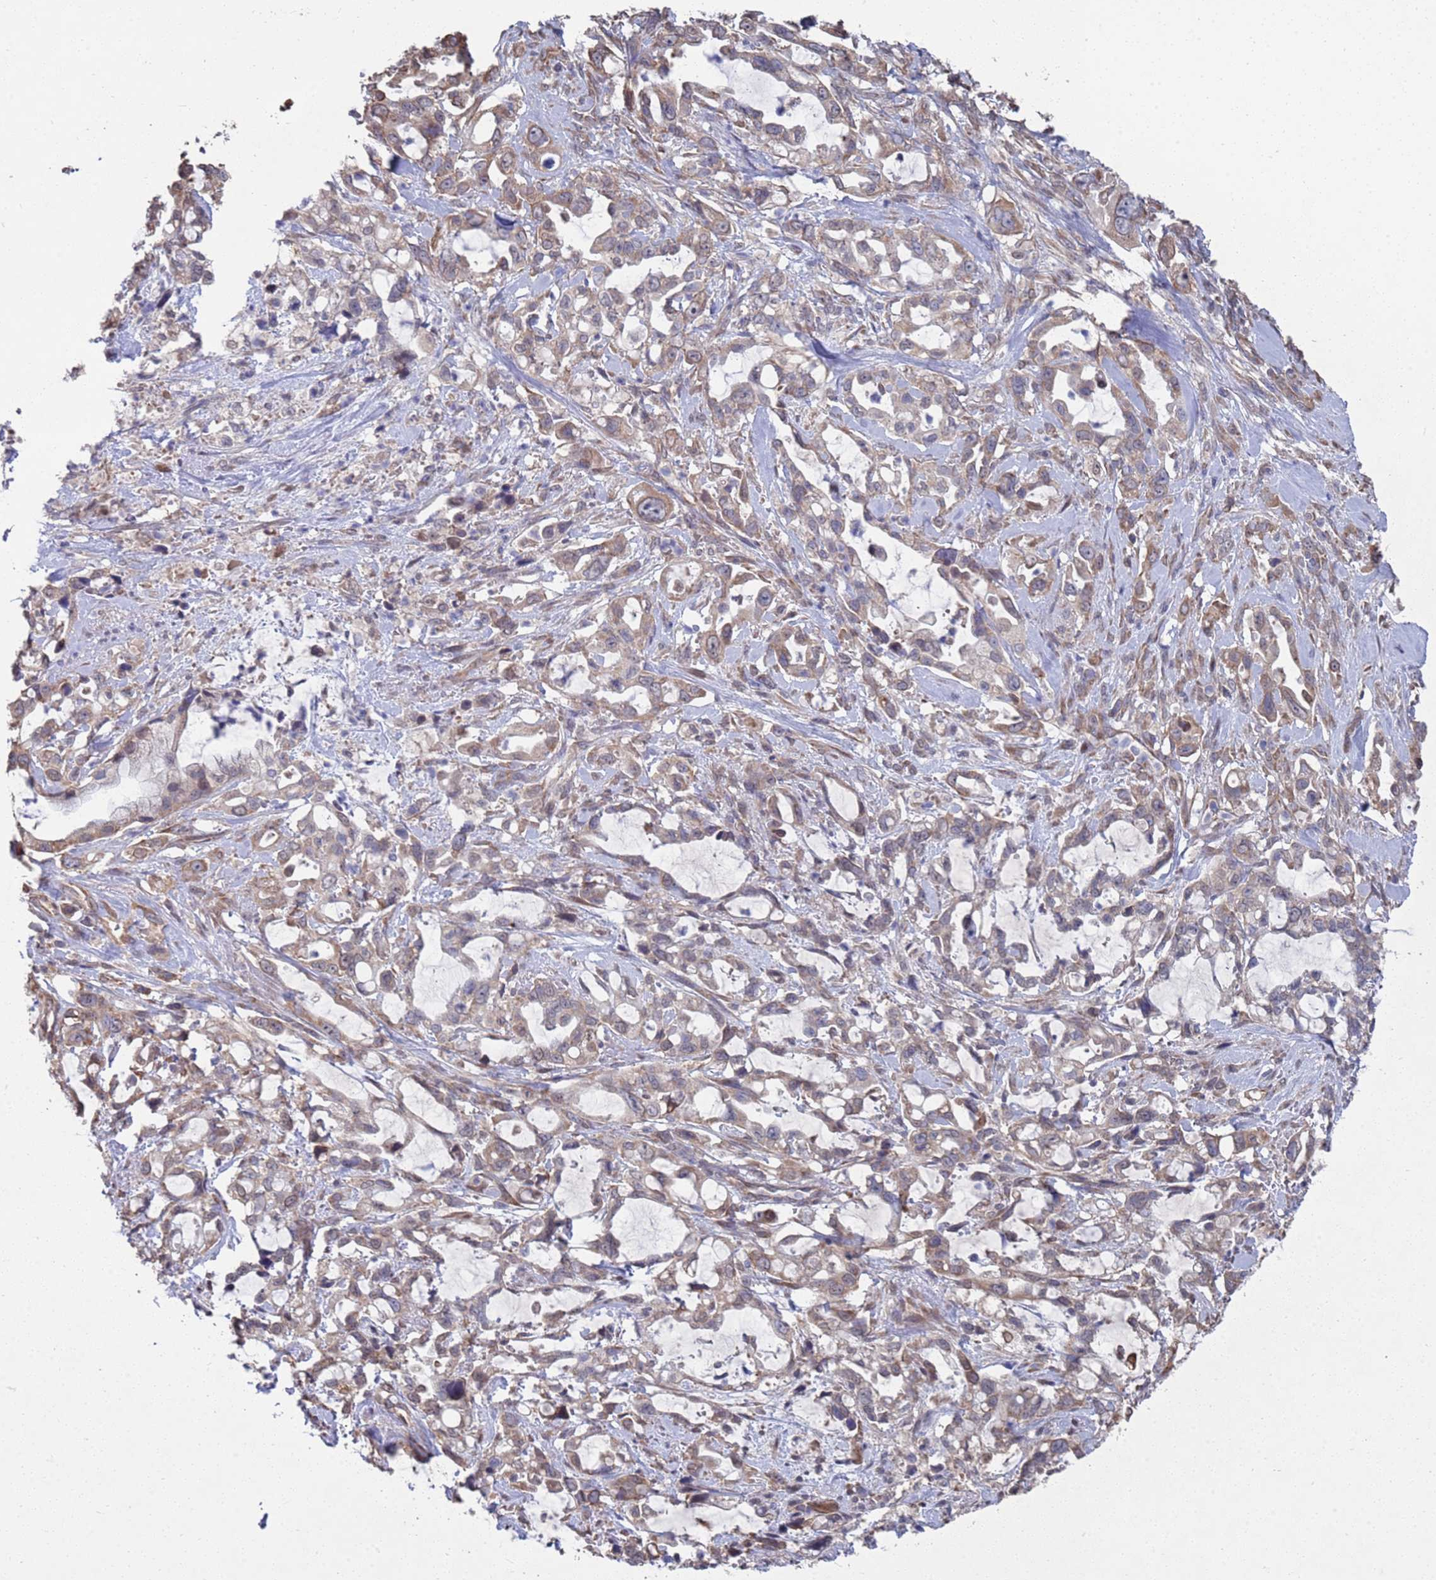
{"staining": {"intensity": "weak", "quantity": ">75%", "location": "cytoplasmic/membranous"}, "tissue": "pancreatic cancer", "cell_type": "Tumor cells", "image_type": "cancer", "snomed": [{"axis": "morphology", "description": "Adenocarcinoma, NOS"}, {"axis": "topography", "description": "Pancreas"}], "caption": "IHC (DAB (3,3'-diaminobenzidine)) staining of adenocarcinoma (pancreatic) shows weak cytoplasmic/membranous protein expression in approximately >75% of tumor cells. The staining is performed using DAB (3,3'-diaminobenzidine) brown chromogen to label protein expression. The nuclei are counter-stained blue using hematoxylin.", "gene": "CFAP119", "patient": {"sex": "female", "age": 61}}